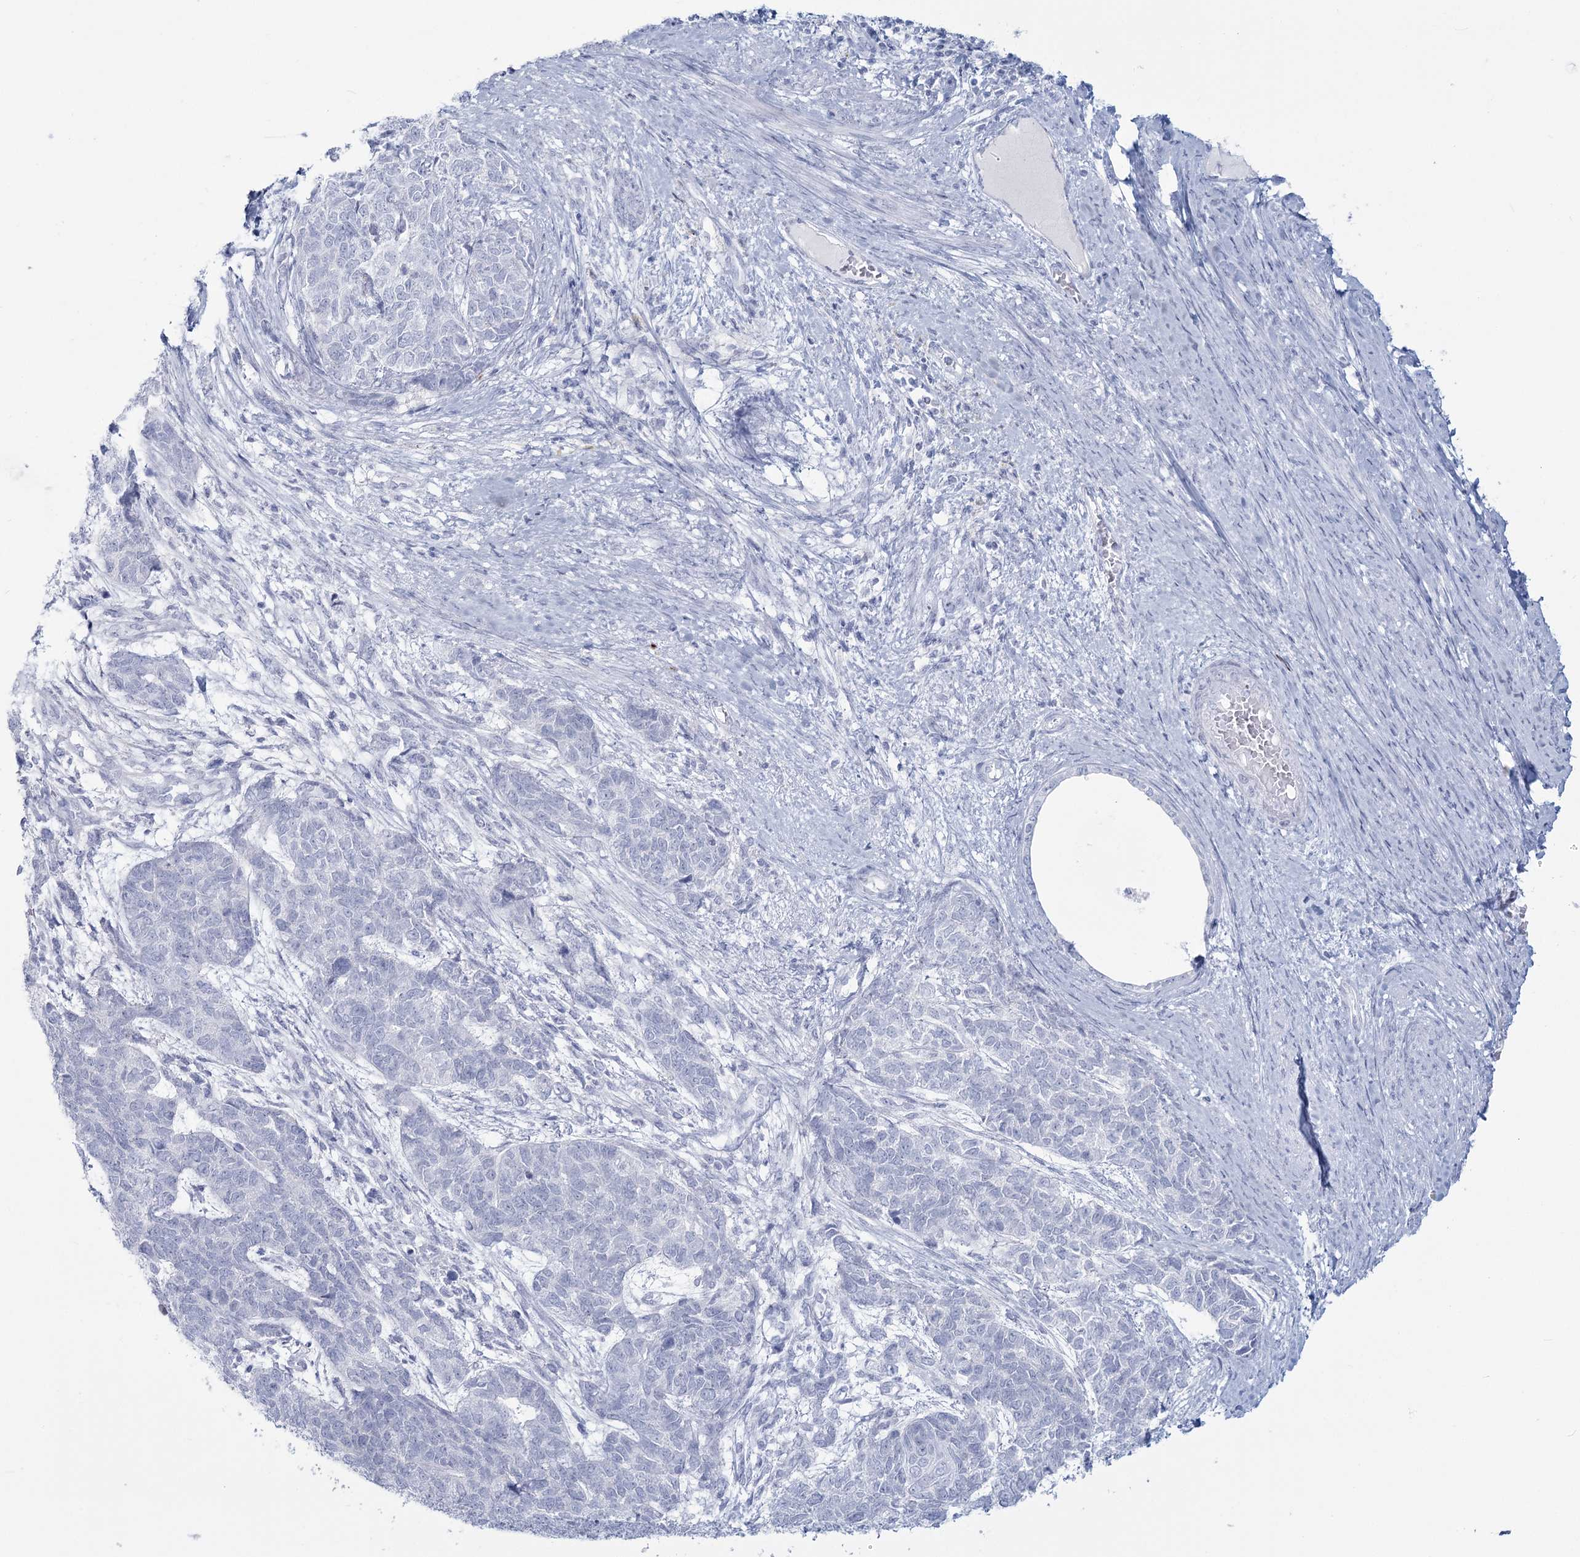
{"staining": {"intensity": "negative", "quantity": "none", "location": "none"}, "tissue": "cervical cancer", "cell_type": "Tumor cells", "image_type": "cancer", "snomed": [{"axis": "morphology", "description": "Squamous cell carcinoma, NOS"}, {"axis": "topography", "description": "Cervix"}], "caption": "Histopathology image shows no significant protein positivity in tumor cells of cervical cancer.", "gene": "SLC6A19", "patient": {"sex": "female", "age": 63}}